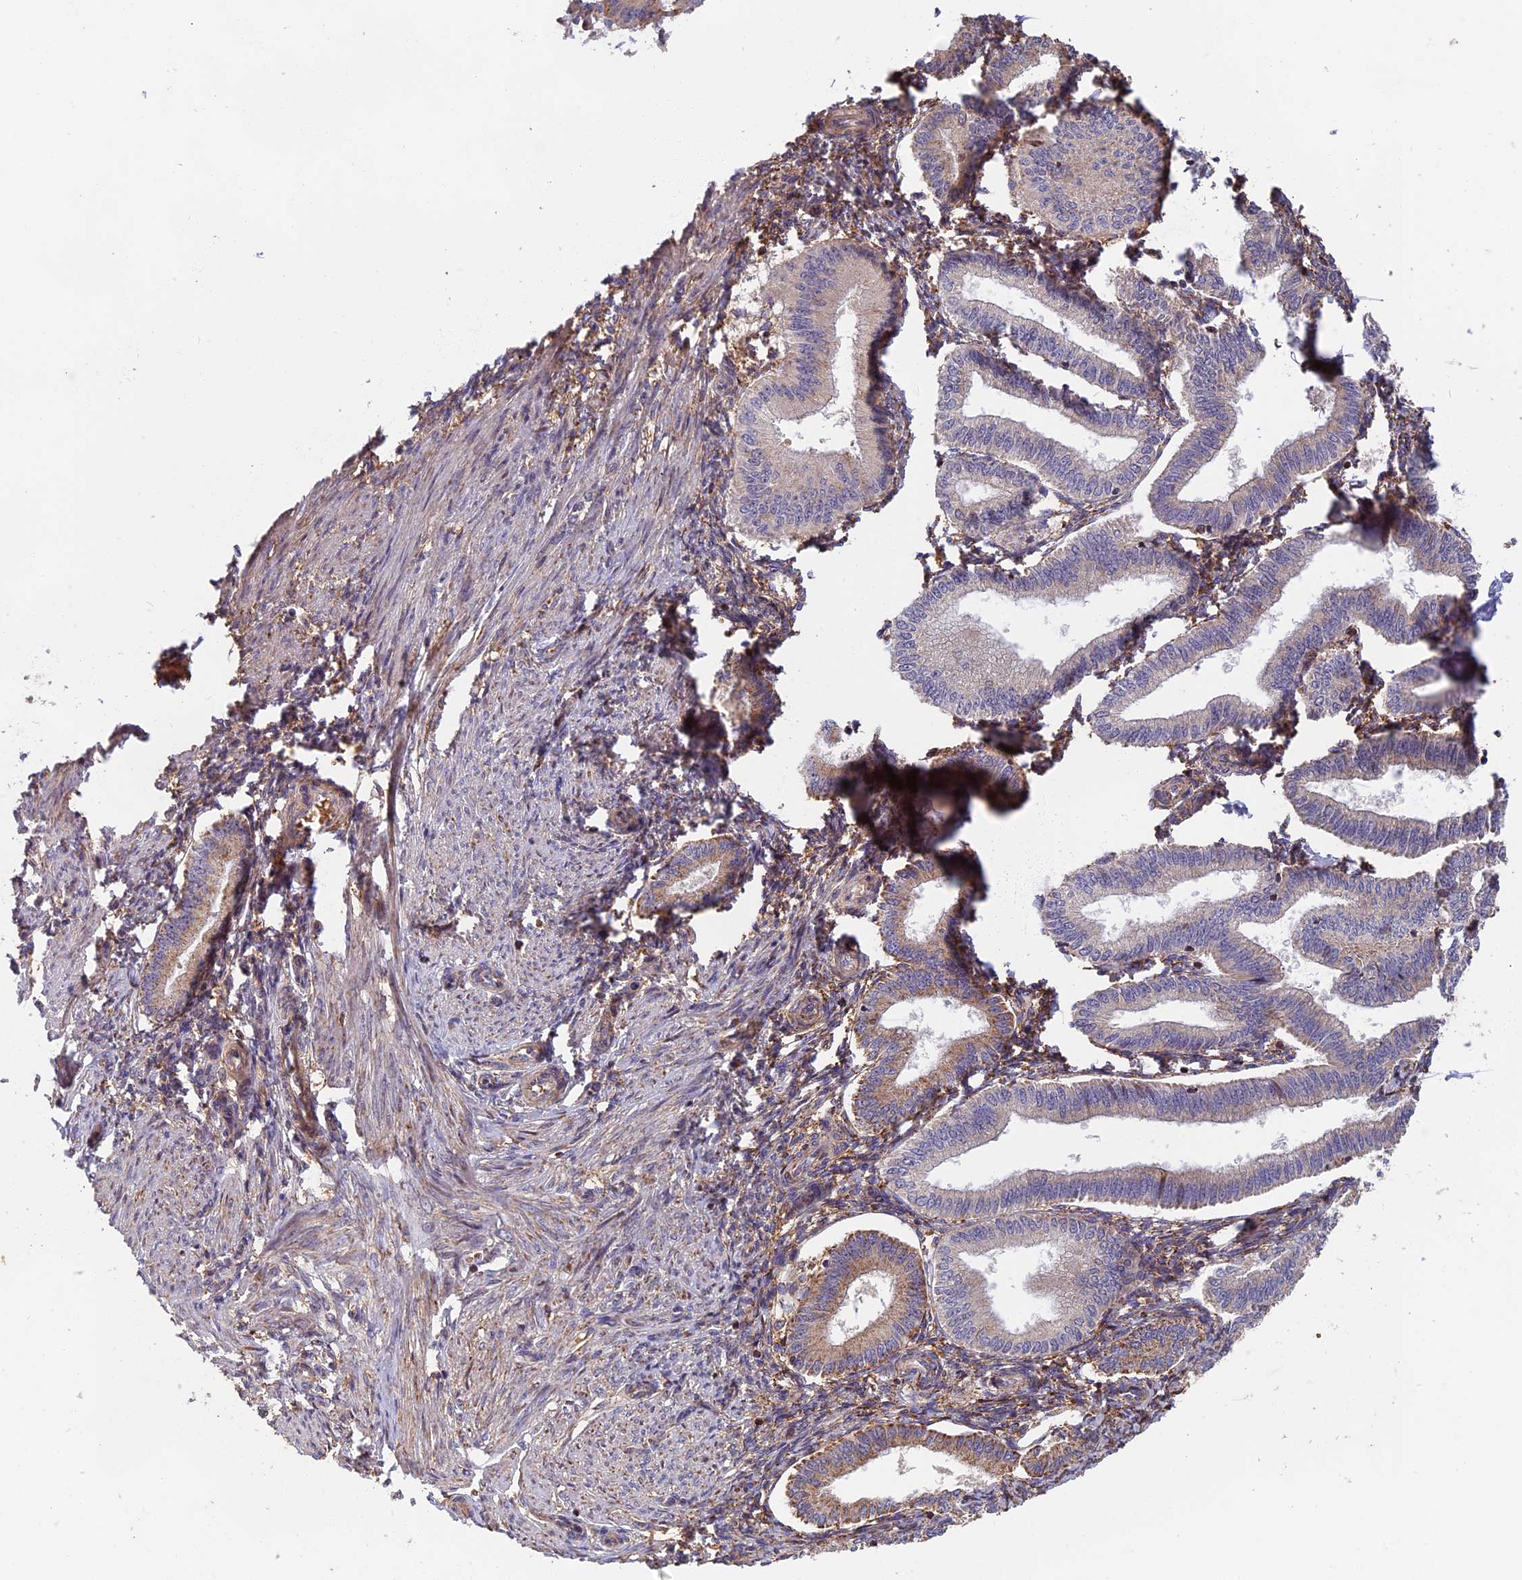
{"staining": {"intensity": "weak", "quantity": "<25%", "location": "cytoplasmic/membranous"}, "tissue": "endometrium", "cell_type": "Cells in endometrial stroma", "image_type": "normal", "snomed": [{"axis": "morphology", "description": "Normal tissue, NOS"}, {"axis": "topography", "description": "Endometrium"}], "caption": "The IHC micrograph has no significant positivity in cells in endometrial stroma of endometrium. (DAB (3,3'-diaminobenzidine) IHC with hematoxylin counter stain).", "gene": "EDAR", "patient": {"sex": "female", "age": 39}}